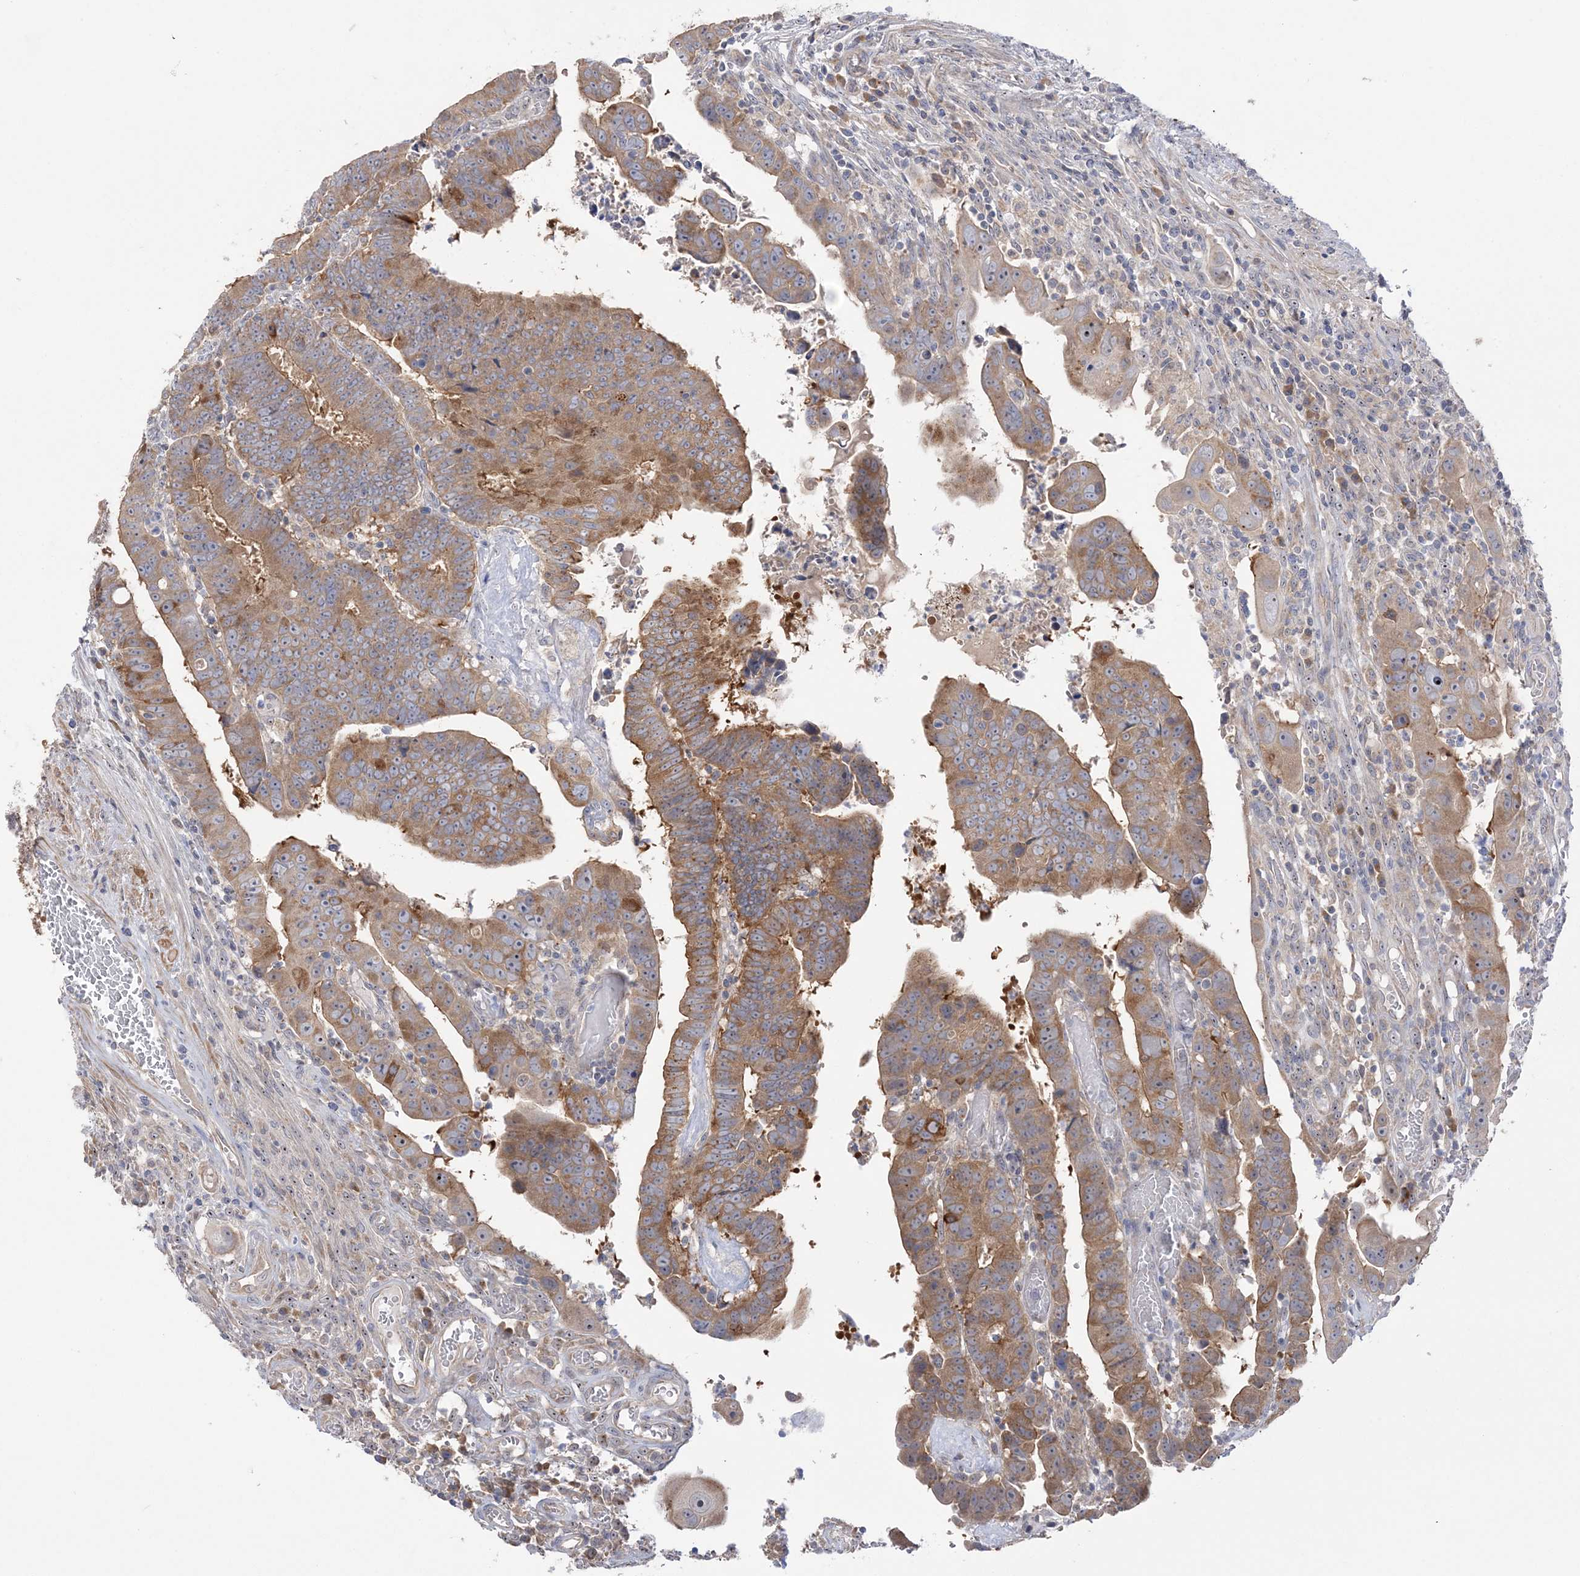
{"staining": {"intensity": "moderate", "quantity": ">75%", "location": "cytoplasmic/membranous"}, "tissue": "colorectal cancer", "cell_type": "Tumor cells", "image_type": "cancer", "snomed": [{"axis": "morphology", "description": "Normal tissue, NOS"}, {"axis": "morphology", "description": "Adenocarcinoma, NOS"}, {"axis": "topography", "description": "Rectum"}], "caption": "Colorectal cancer was stained to show a protein in brown. There is medium levels of moderate cytoplasmic/membranous staining in approximately >75% of tumor cells.", "gene": "MMADHC", "patient": {"sex": "female", "age": 65}}